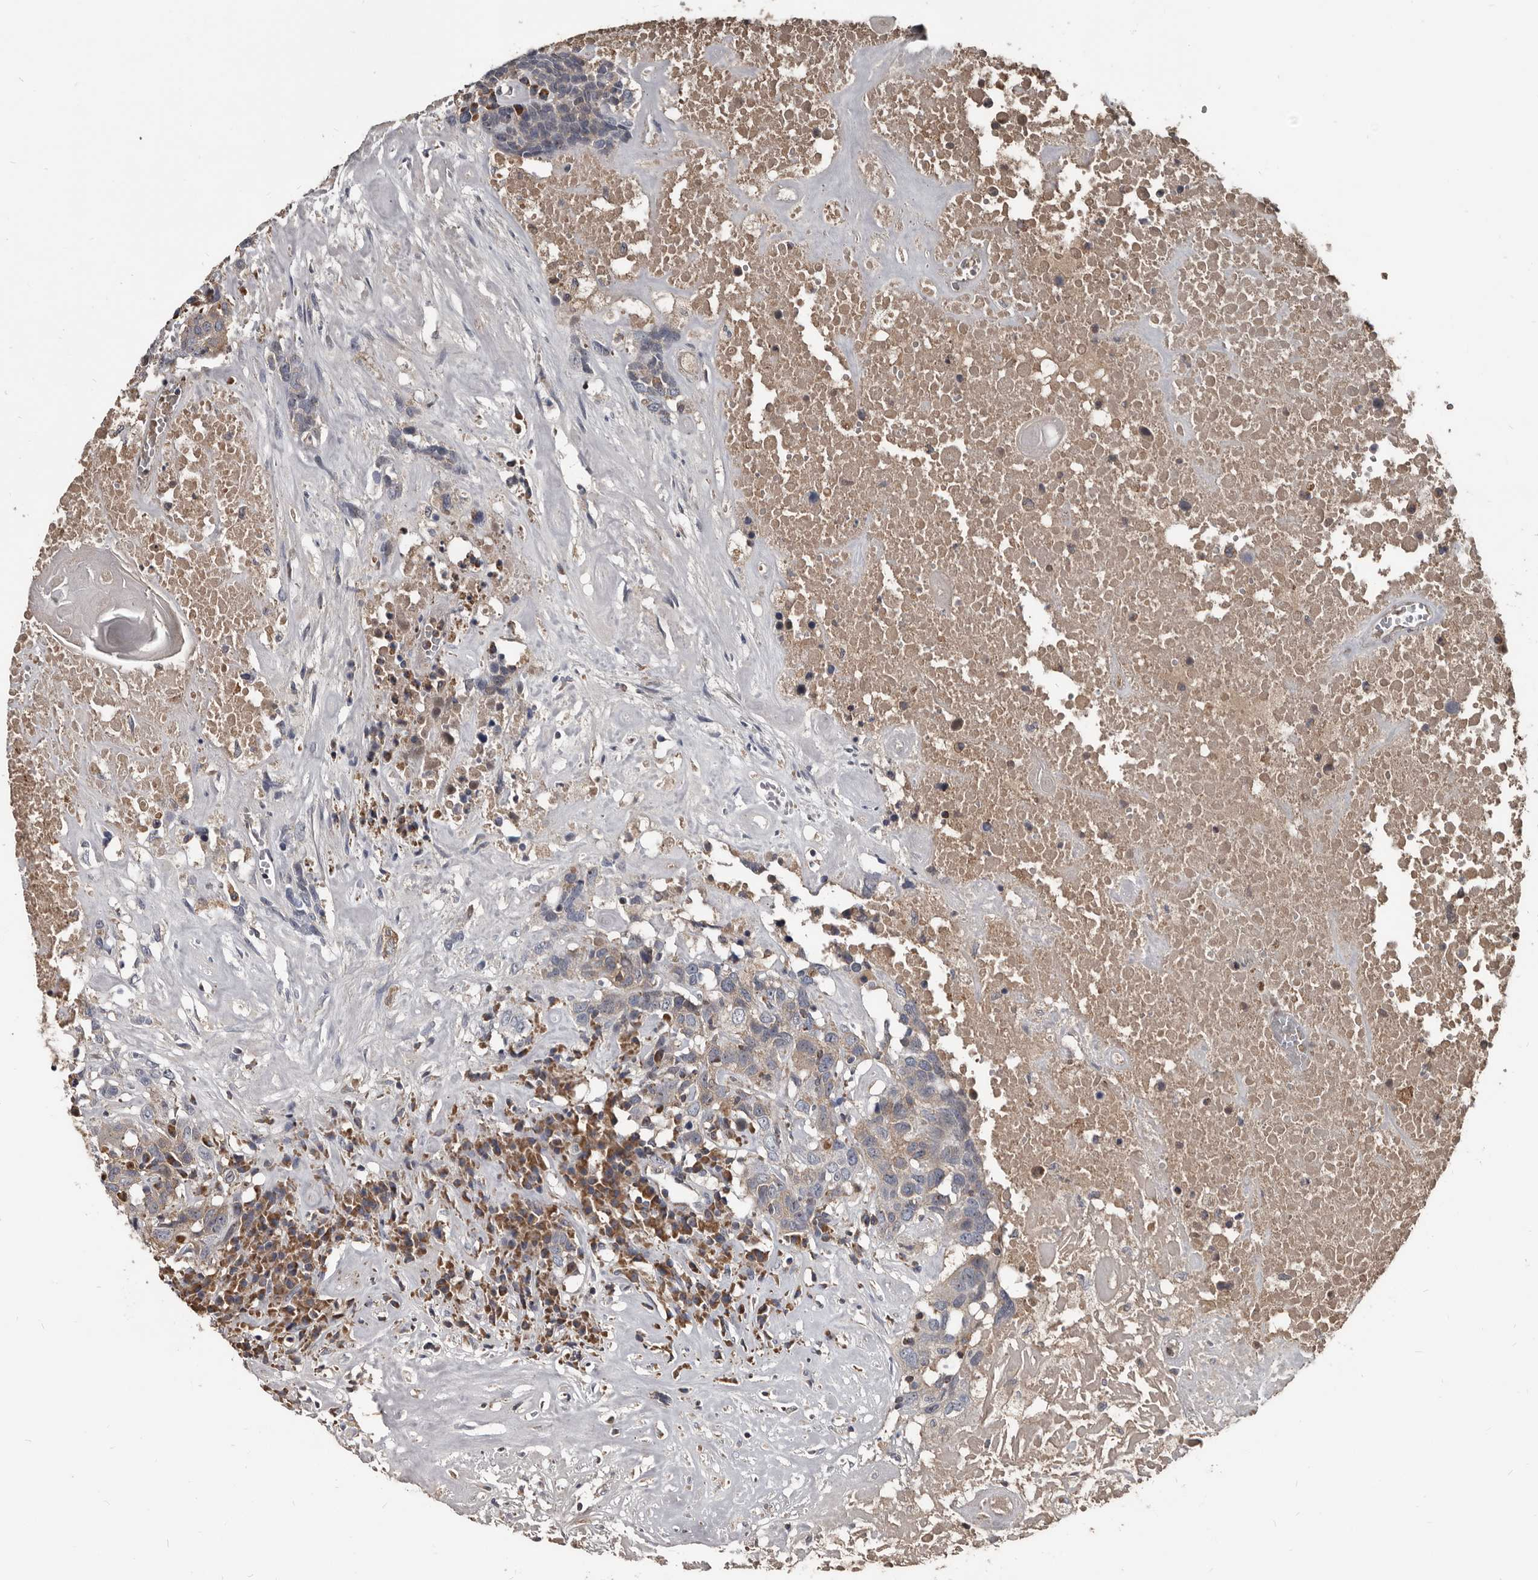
{"staining": {"intensity": "weak", "quantity": "25%-75%", "location": "cytoplasmic/membranous"}, "tissue": "head and neck cancer", "cell_type": "Tumor cells", "image_type": "cancer", "snomed": [{"axis": "morphology", "description": "Squamous cell carcinoma, NOS"}, {"axis": "topography", "description": "Head-Neck"}], "caption": "Protein expression analysis of squamous cell carcinoma (head and neck) reveals weak cytoplasmic/membranous positivity in approximately 25%-75% of tumor cells. (DAB (3,3'-diaminobenzidine) = brown stain, brightfield microscopy at high magnification).", "gene": "GREB1", "patient": {"sex": "male", "age": 66}}